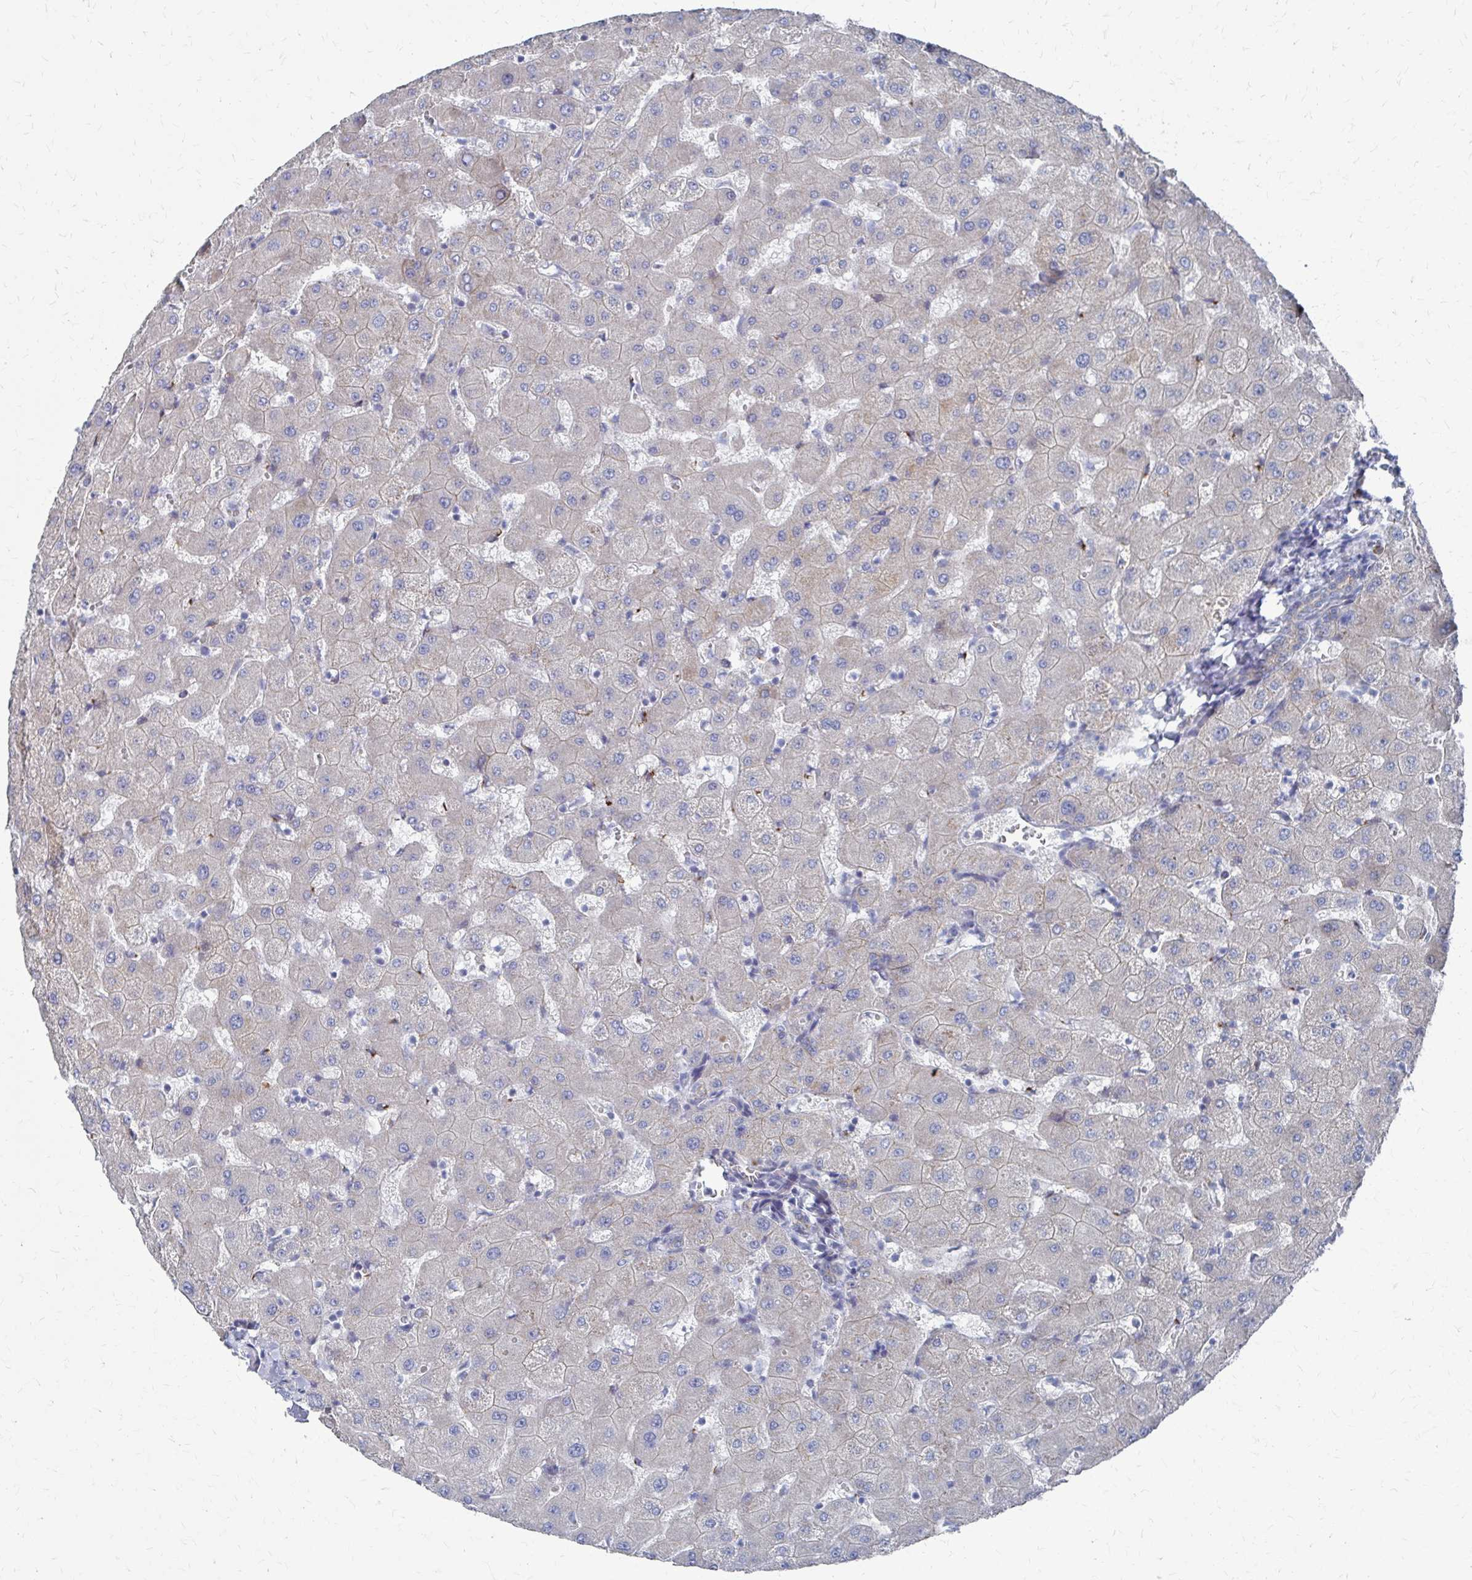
{"staining": {"intensity": "negative", "quantity": "none", "location": "none"}, "tissue": "liver", "cell_type": "Cholangiocytes", "image_type": "normal", "snomed": [{"axis": "morphology", "description": "Normal tissue, NOS"}, {"axis": "topography", "description": "Liver"}], "caption": "This is an immunohistochemistry image of normal liver. There is no expression in cholangiocytes.", "gene": "PLEKHG7", "patient": {"sex": "female", "age": 63}}